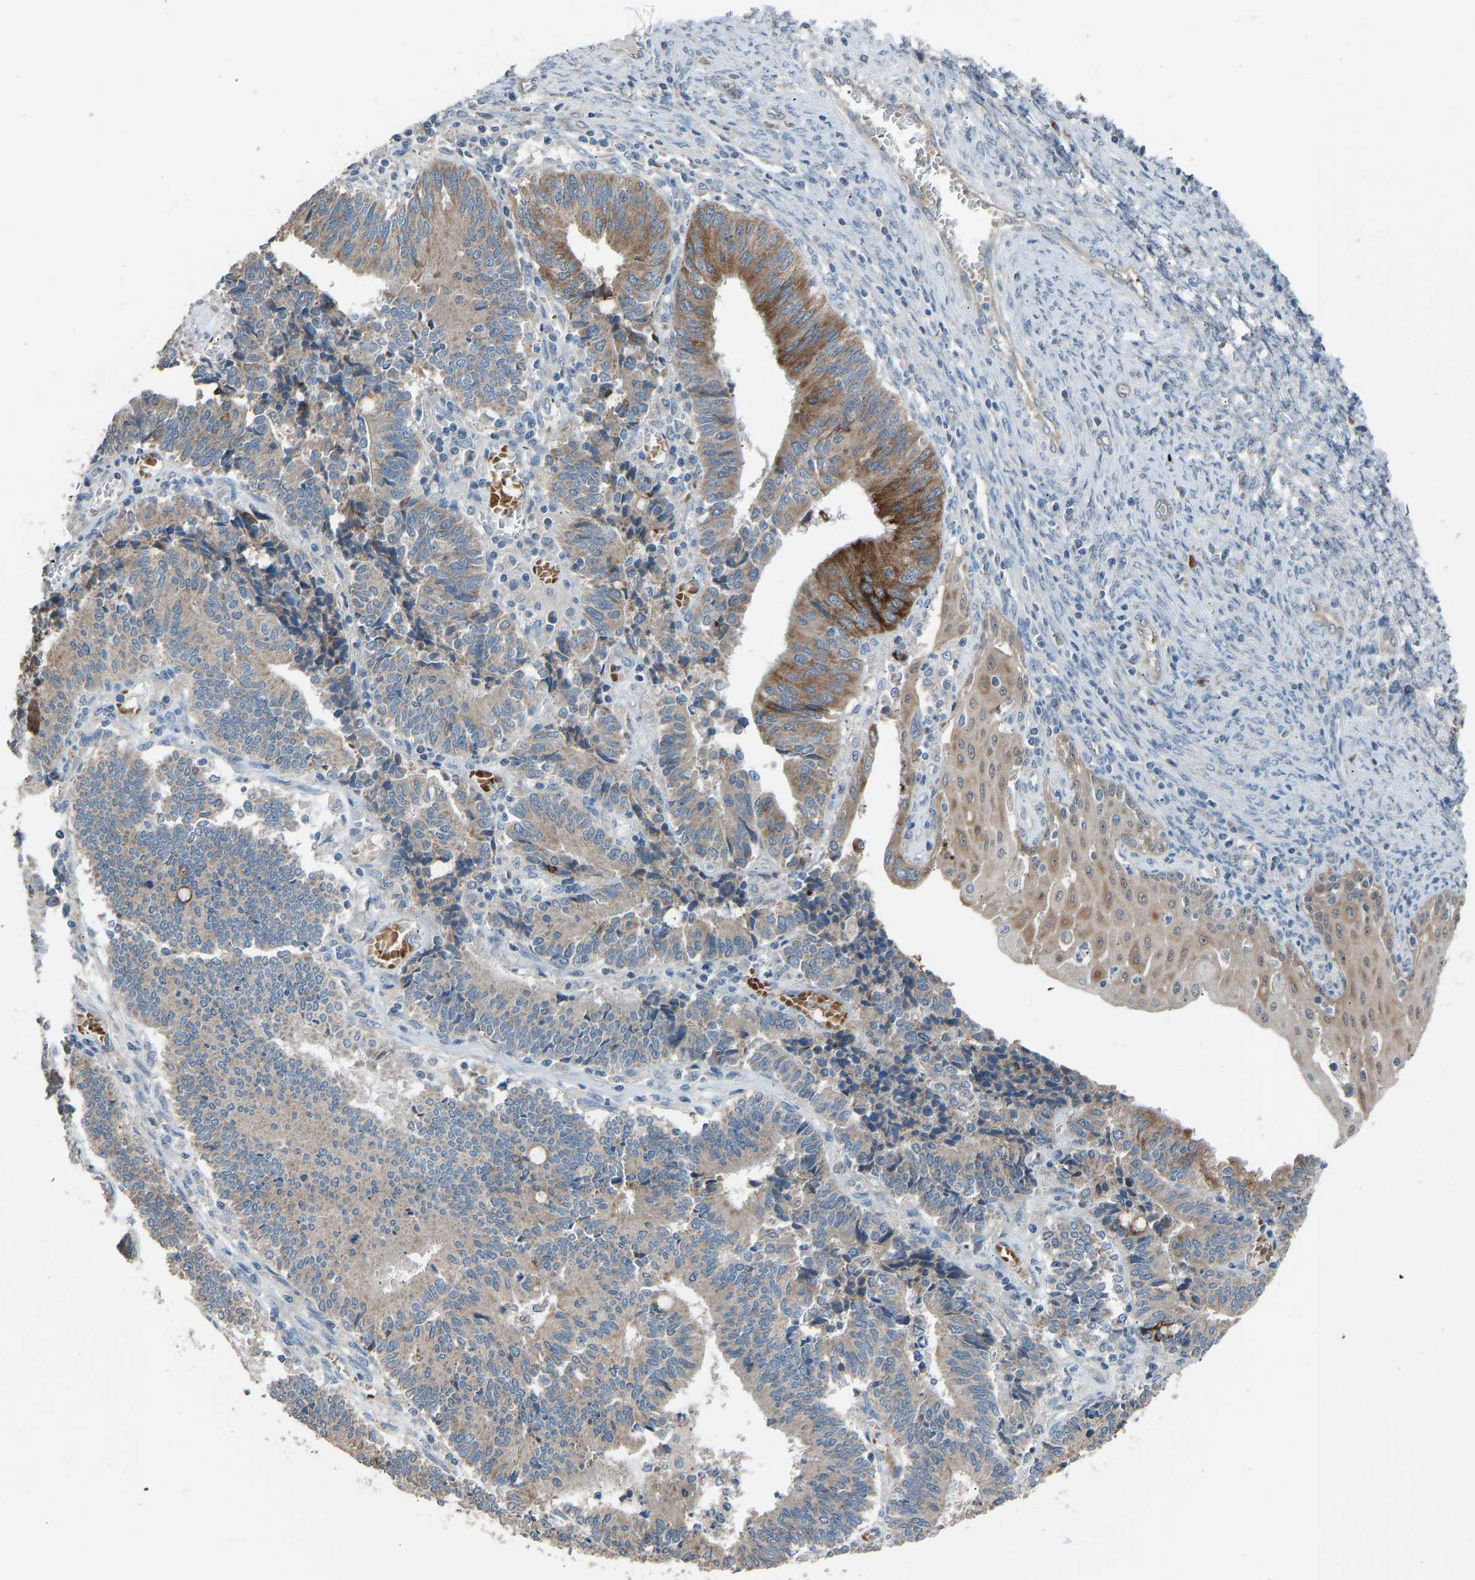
{"staining": {"intensity": "strong", "quantity": "25%-75%", "location": "cytoplasmic/membranous"}, "tissue": "cervical cancer", "cell_type": "Tumor cells", "image_type": "cancer", "snomed": [{"axis": "morphology", "description": "Adenocarcinoma, NOS"}, {"axis": "topography", "description": "Cervix"}], "caption": "A brown stain highlights strong cytoplasmic/membranous positivity of a protein in adenocarcinoma (cervical) tumor cells. (IHC, brightfield microscopy, high magnification).", "gene": "TGFBR3", "patient": {"sex": "female", "age": 44}}